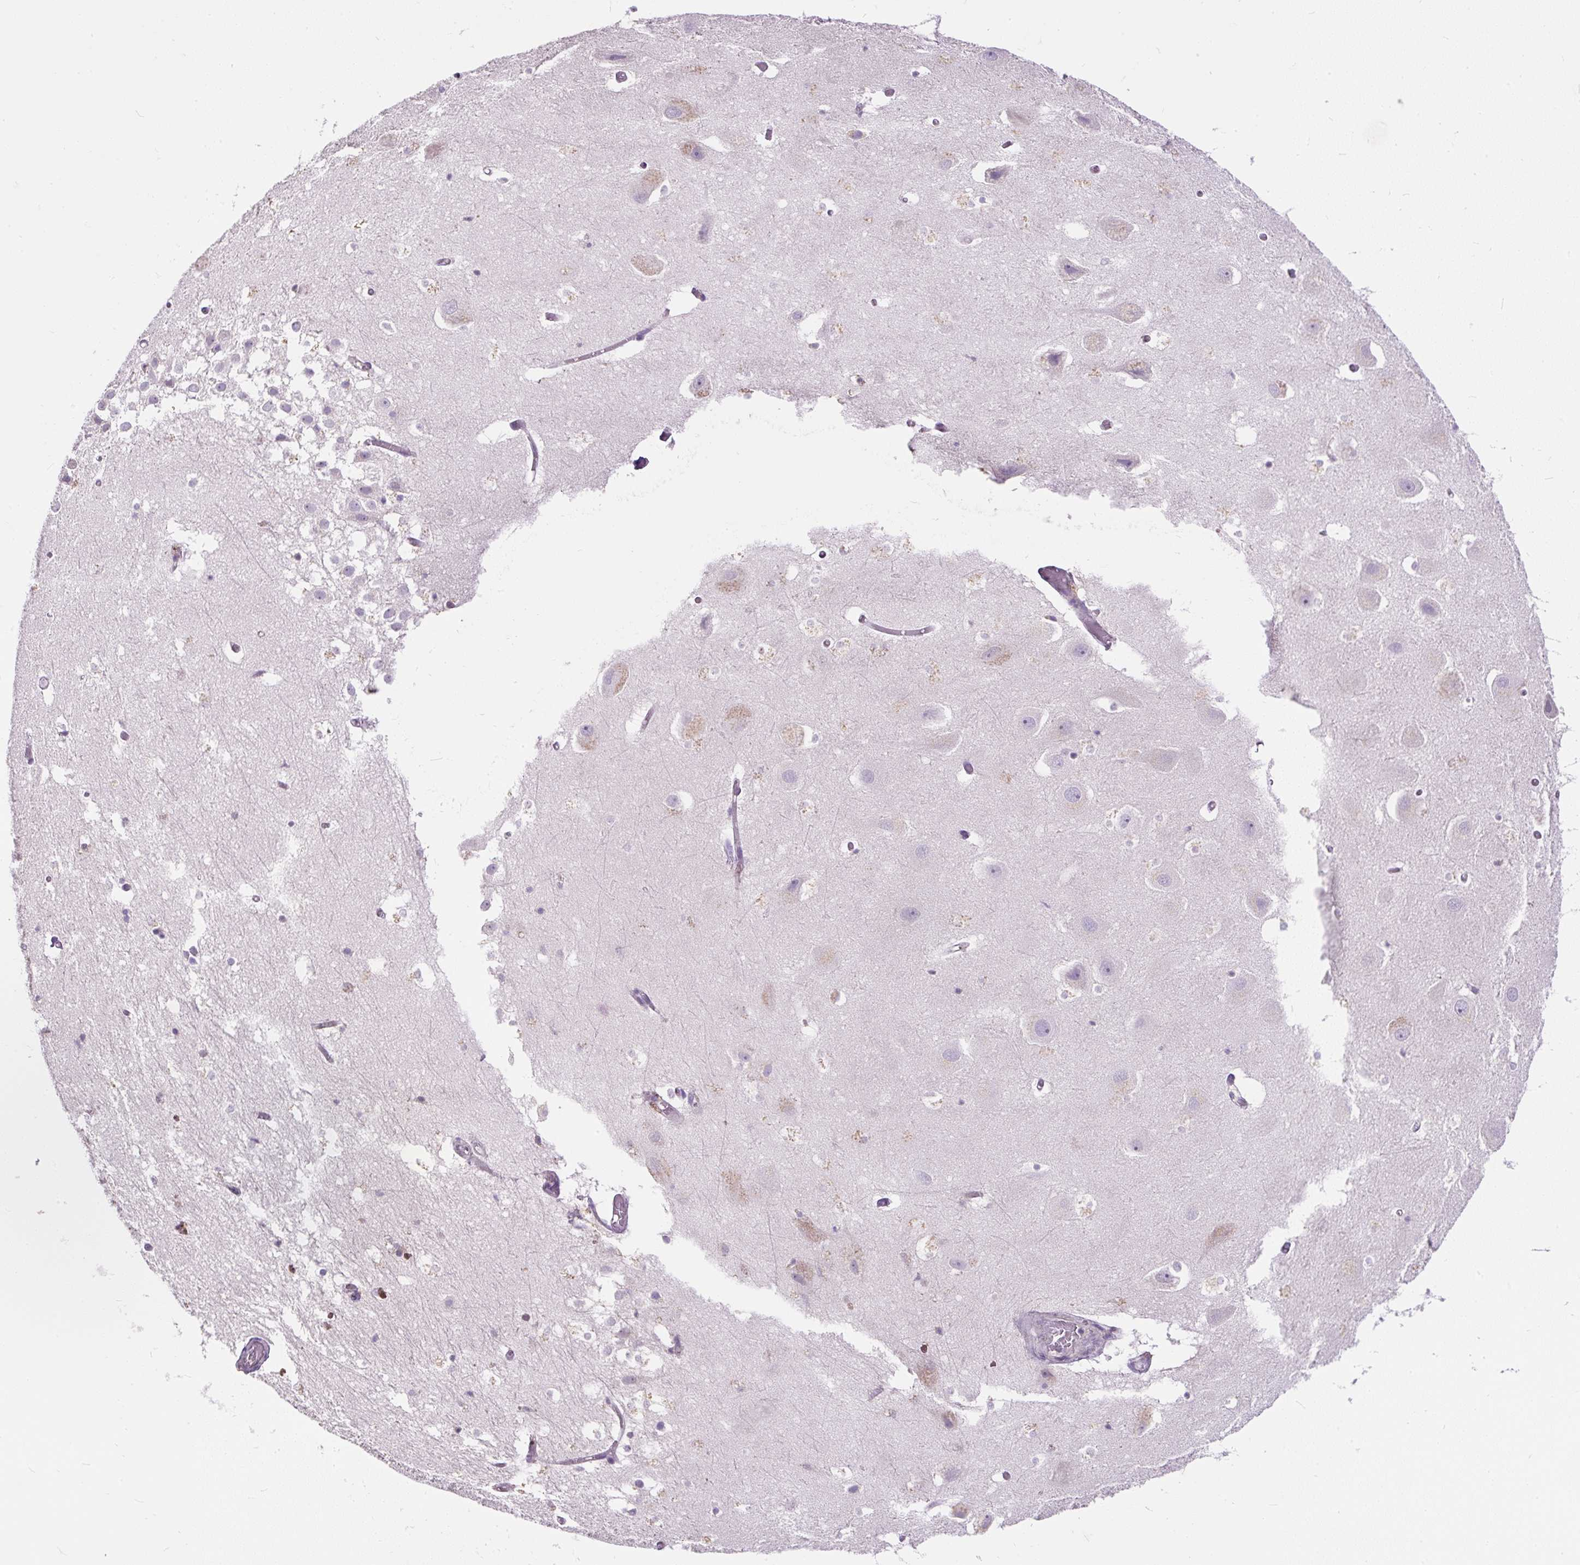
{"staining": {"intensity": "negative", "quantity": "none", "location": "none"}, "tissue": "hippocampus", "cell_type": "Glial cells", "image_type": "normal", "snomed": [{"axis": "morphology", "description": "Normal tissue, NOS"}, {"axis": "topography", "description": "Hippocampus"}], "caption": "Immunohistochemistry of normal hippocampus demonstrates no staining in glial cells.", "gene": "KRTAP20", "patient": {"sex": "female", "age": 52}}